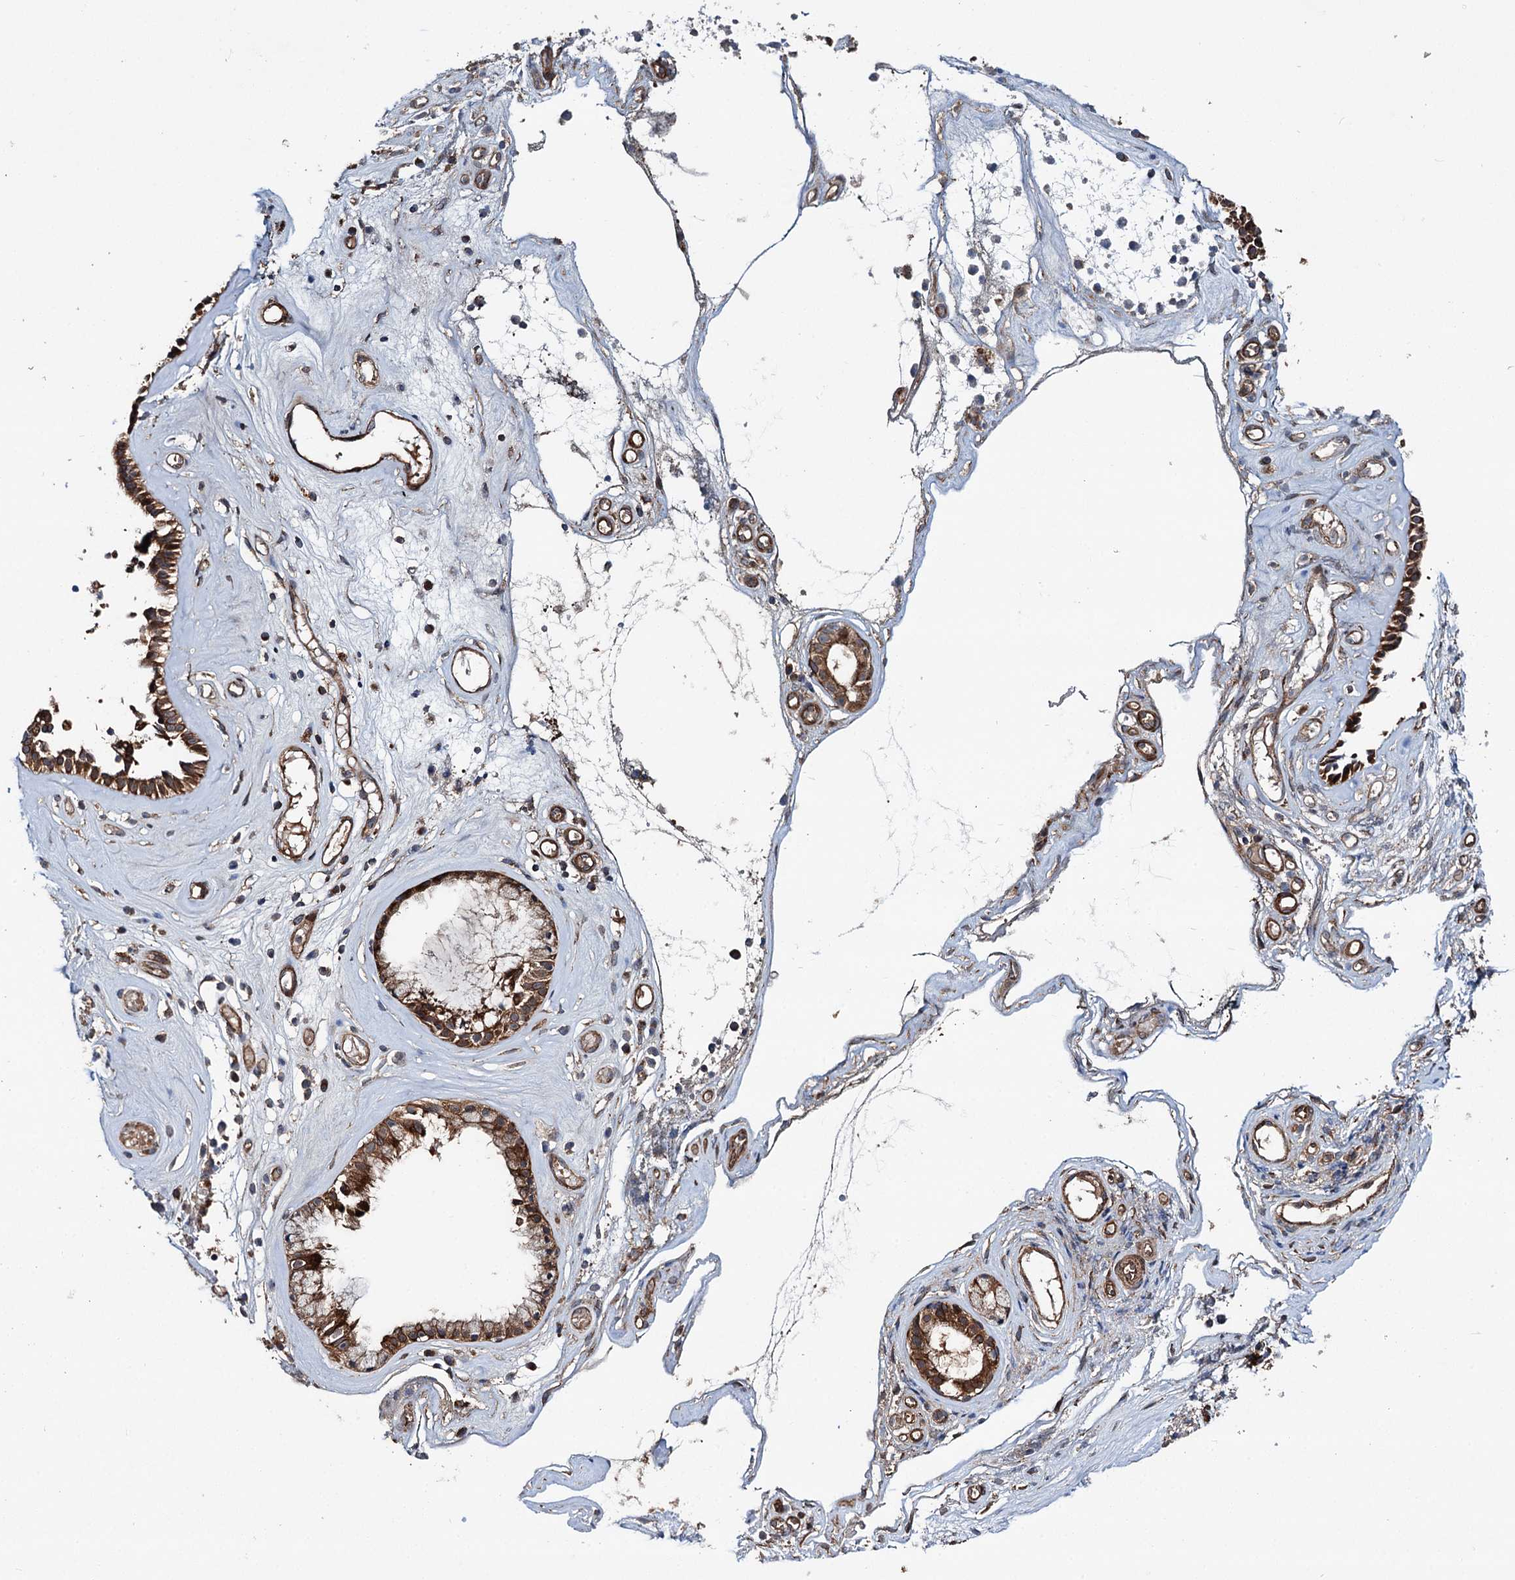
{"staining": {"intensity": "strong", "quantity": ">75%", "location": "cytoplasmic/membranous"}, "tissue": "nasopharynx", "cell_type": "Respiratory epithelial cells", "image_type": "normal", "snomed": [{"axis": "morphology", "description": "Normal tissue, NOS"}, {"axis": "morphology", "description": "Inflammation, NOS"}, {"axis": "topography", "description": "Nasopharynx"}], "caption": "The photomicrograph shows a brown stain indicating the presence of a protein in the cytoplasmic/membranous of respiratory epithelial cells in nasopharynx.", "gene": "ADGRG4", "patient": {"sex": "male", "age": 29}}